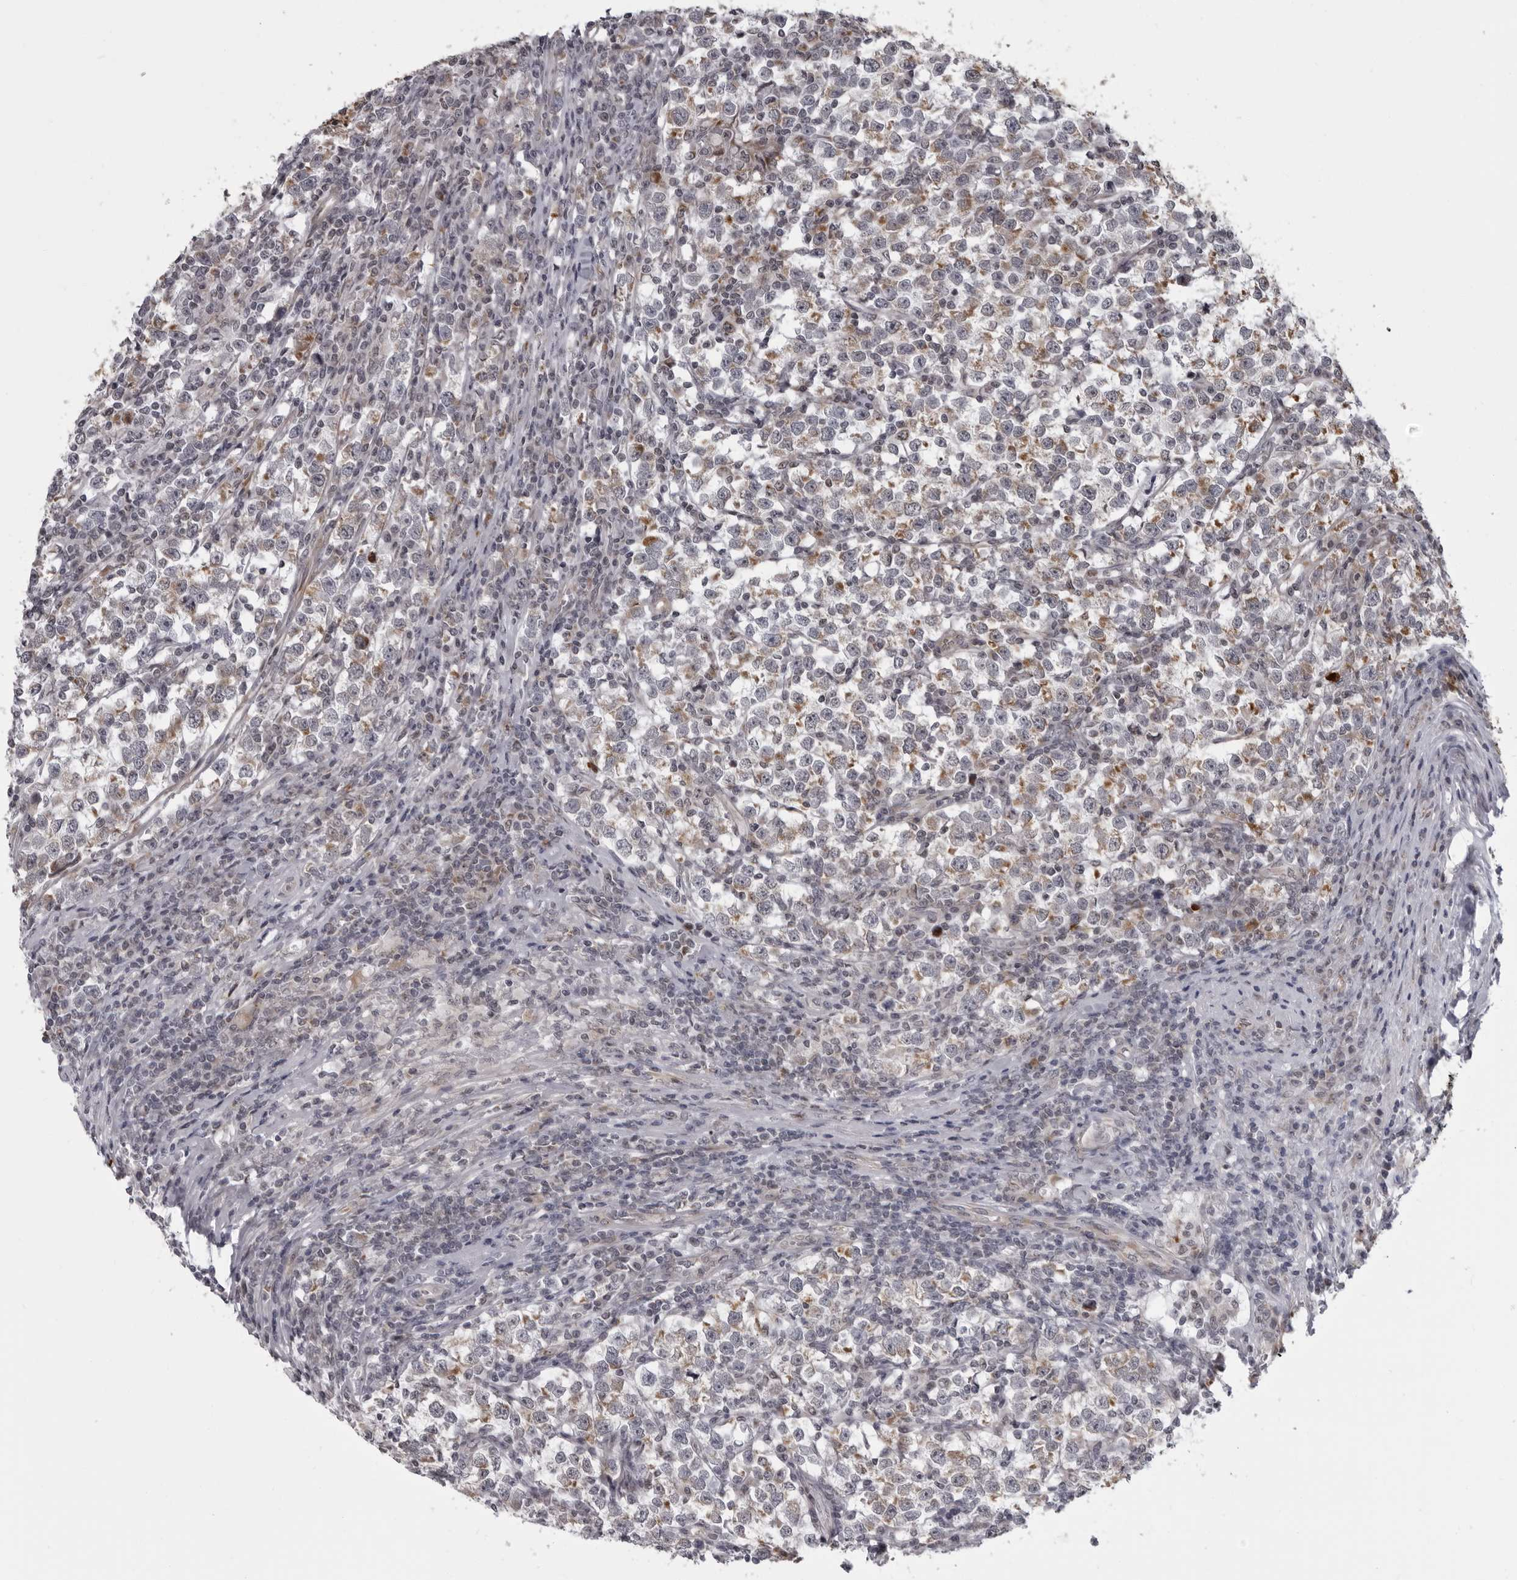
{"staining": {"intensity": "weak", "quantity": ">75%", "location": "cytoplasmic/membranous"}, "tissue": "testis cancer", "cell_type": "Tumor cells", "image_type": "cancer", "snomed": [{"axis": "morphology", "description": "Normal tissue, NOS"}, {"axis": "morphology", "description": "Seminoma, NOS"}, {"axis": "topography", "description": "Testis"}], "caption": "Immunohistochemical staining of human testis cancer displays weak cytoplasmic/membranous protein positivity in approximately >75% of tumor cells.", "gene": "RTCA", "patient": {"sex": "male", "age": 43}}